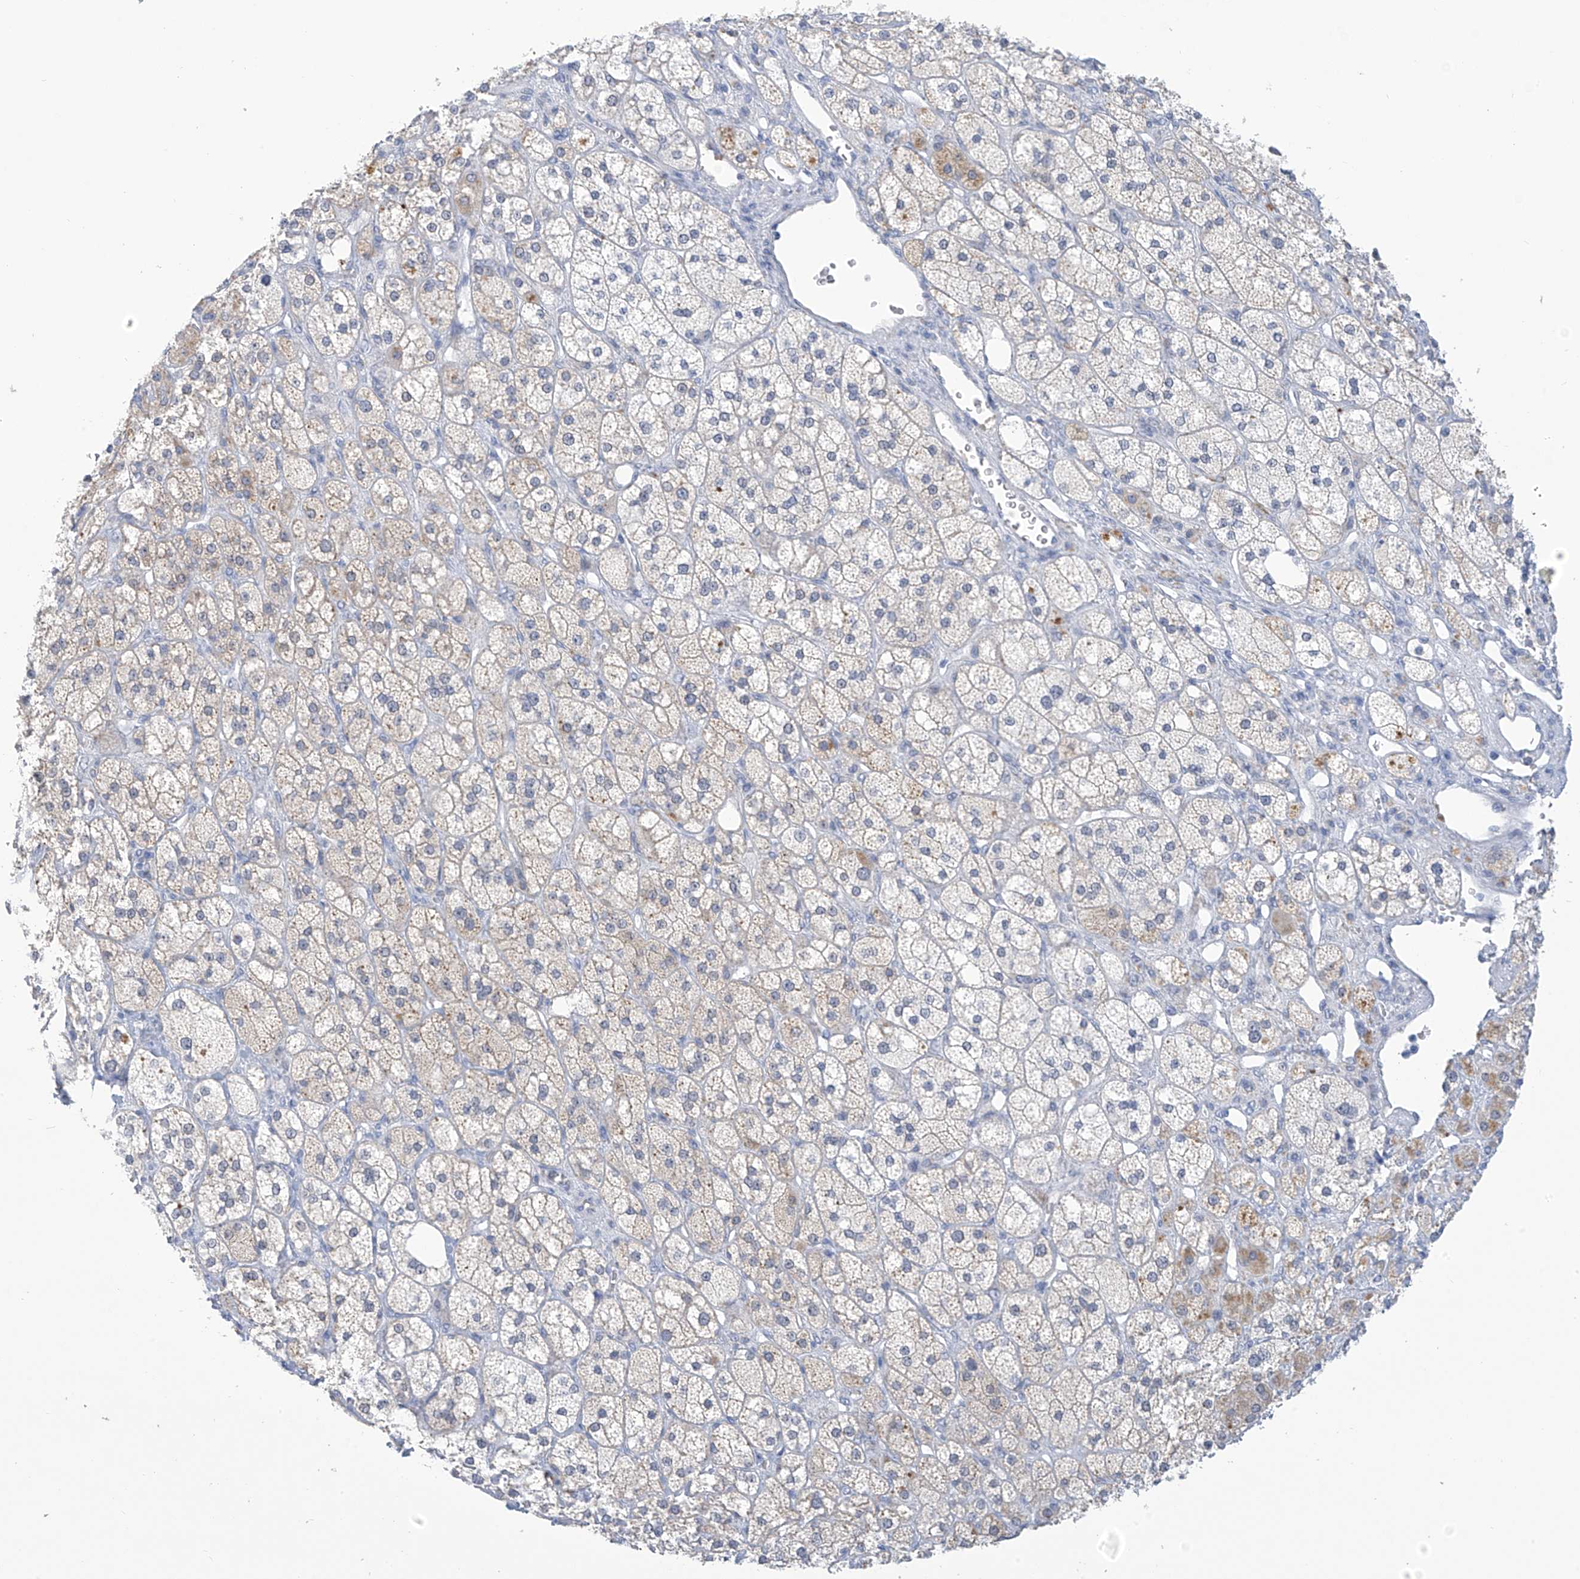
{"staining": {"intensity": "moderate", "quantity": "<25%", "location": "cytoplasmic/membranous"}, "tissue": "adrenal gland", "cell_type": "Glandular cells", "image_type": "normal", "snomed": [{"axis": "morphology", "description": "Normal tissue, NOS"}, {"axis": "topography", "description": "Adrenal gland"}], "caption": "This image displays immunohistochemistry (IHC) staining of normal human adrenal gland, with low moderate cytoplasmic/membranous expression in approximately <25% of glandular cells.", "gene": "IBA57", "patient": {"sex": "male", "age": 61}}